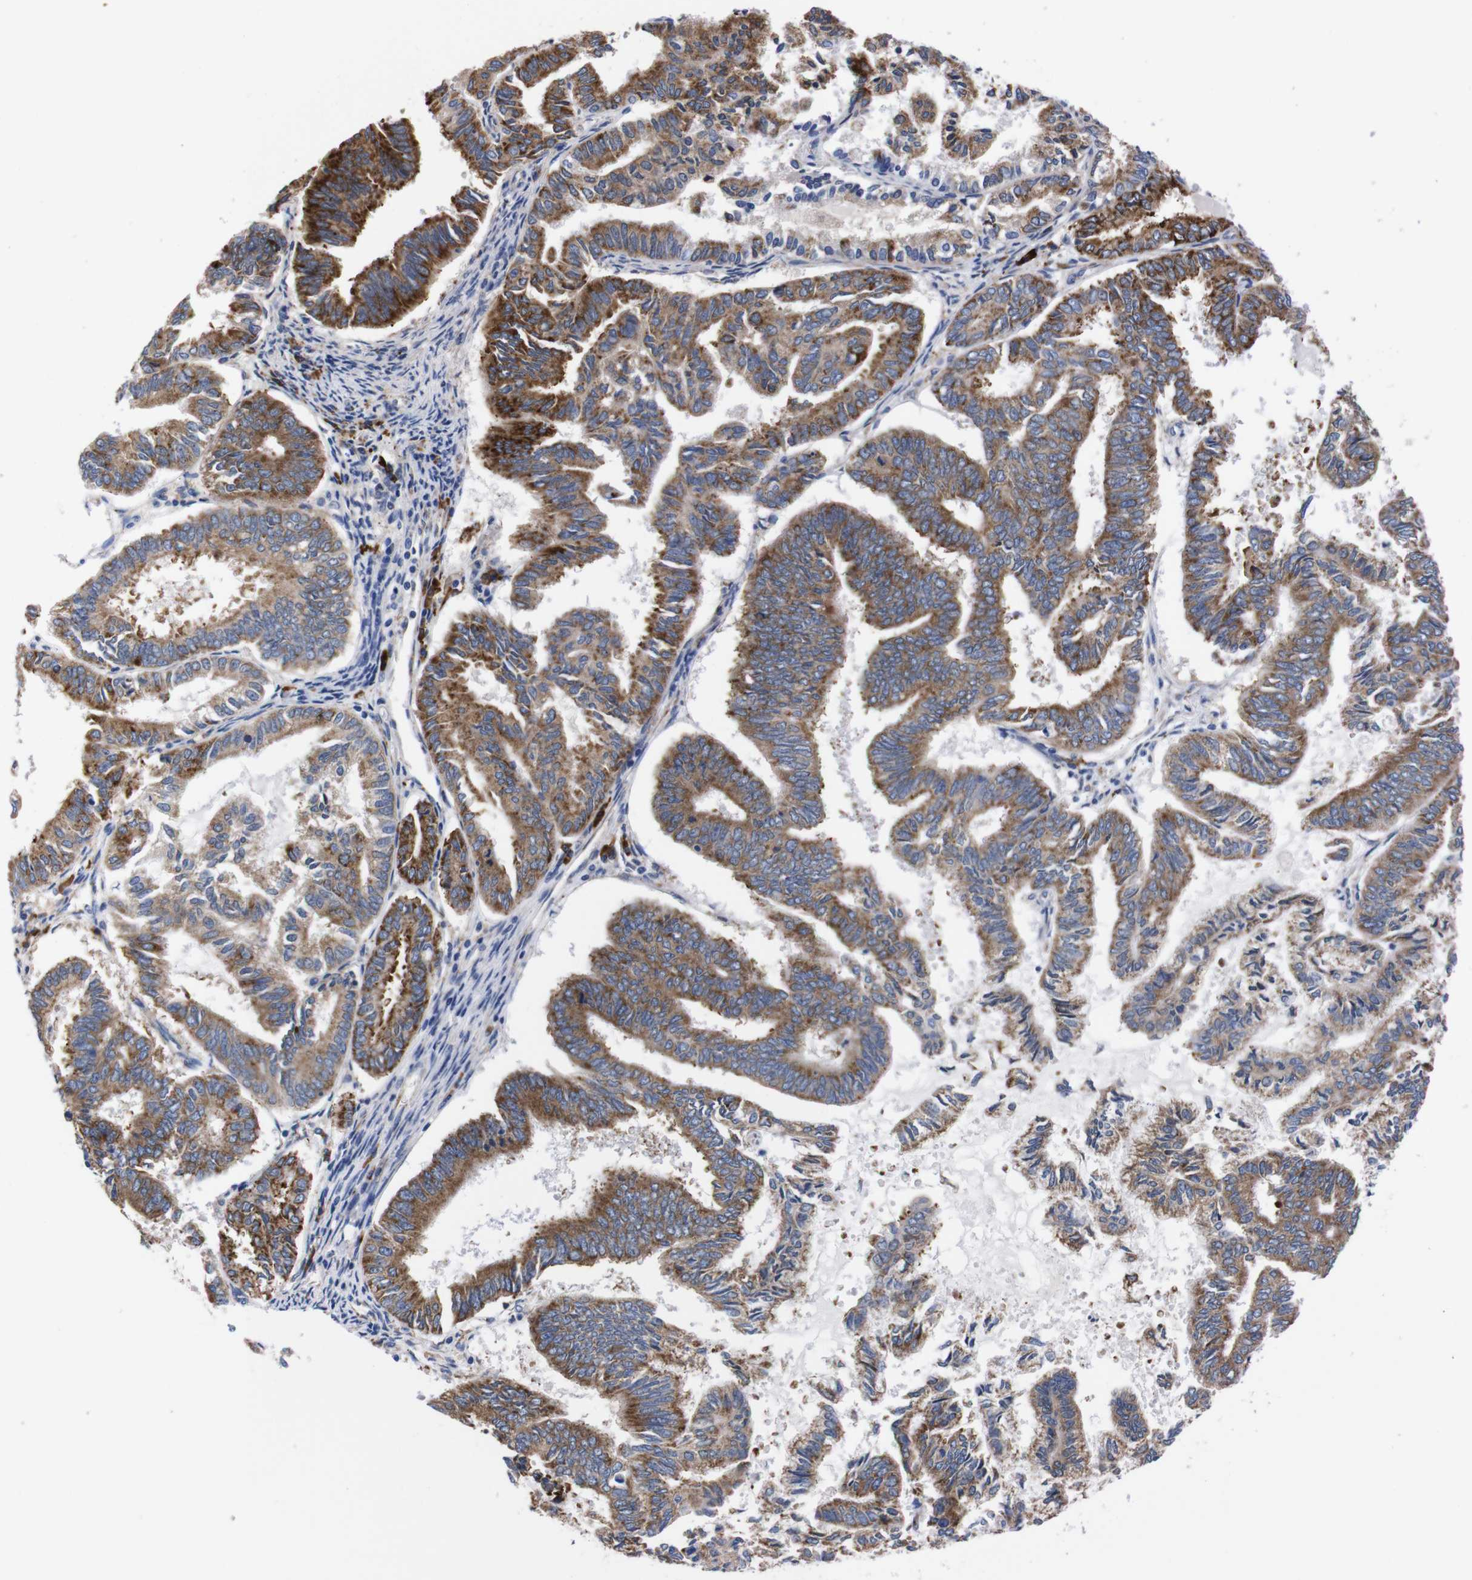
{"staining": {"intensity": "moderate", "quantity": ">75%", "location": "cytoplasmic/membranous"}, "tissue": "endometrial cancer", "cell_type": "Tumor cells", "image_type": "cancer", "snomed": [{"axis": "morphology", "description": "Adenocarcinoma, NOS"}, {"axis": "topography", "description": "Endometrium"}], "caption": "Protein expression analysis of endometrial cancer shows moderate cytoplasmic/membranous staining in about >75% of tumor cells.", "gene": "NEBL", "patient": {"sex": "female", "age": 86}}